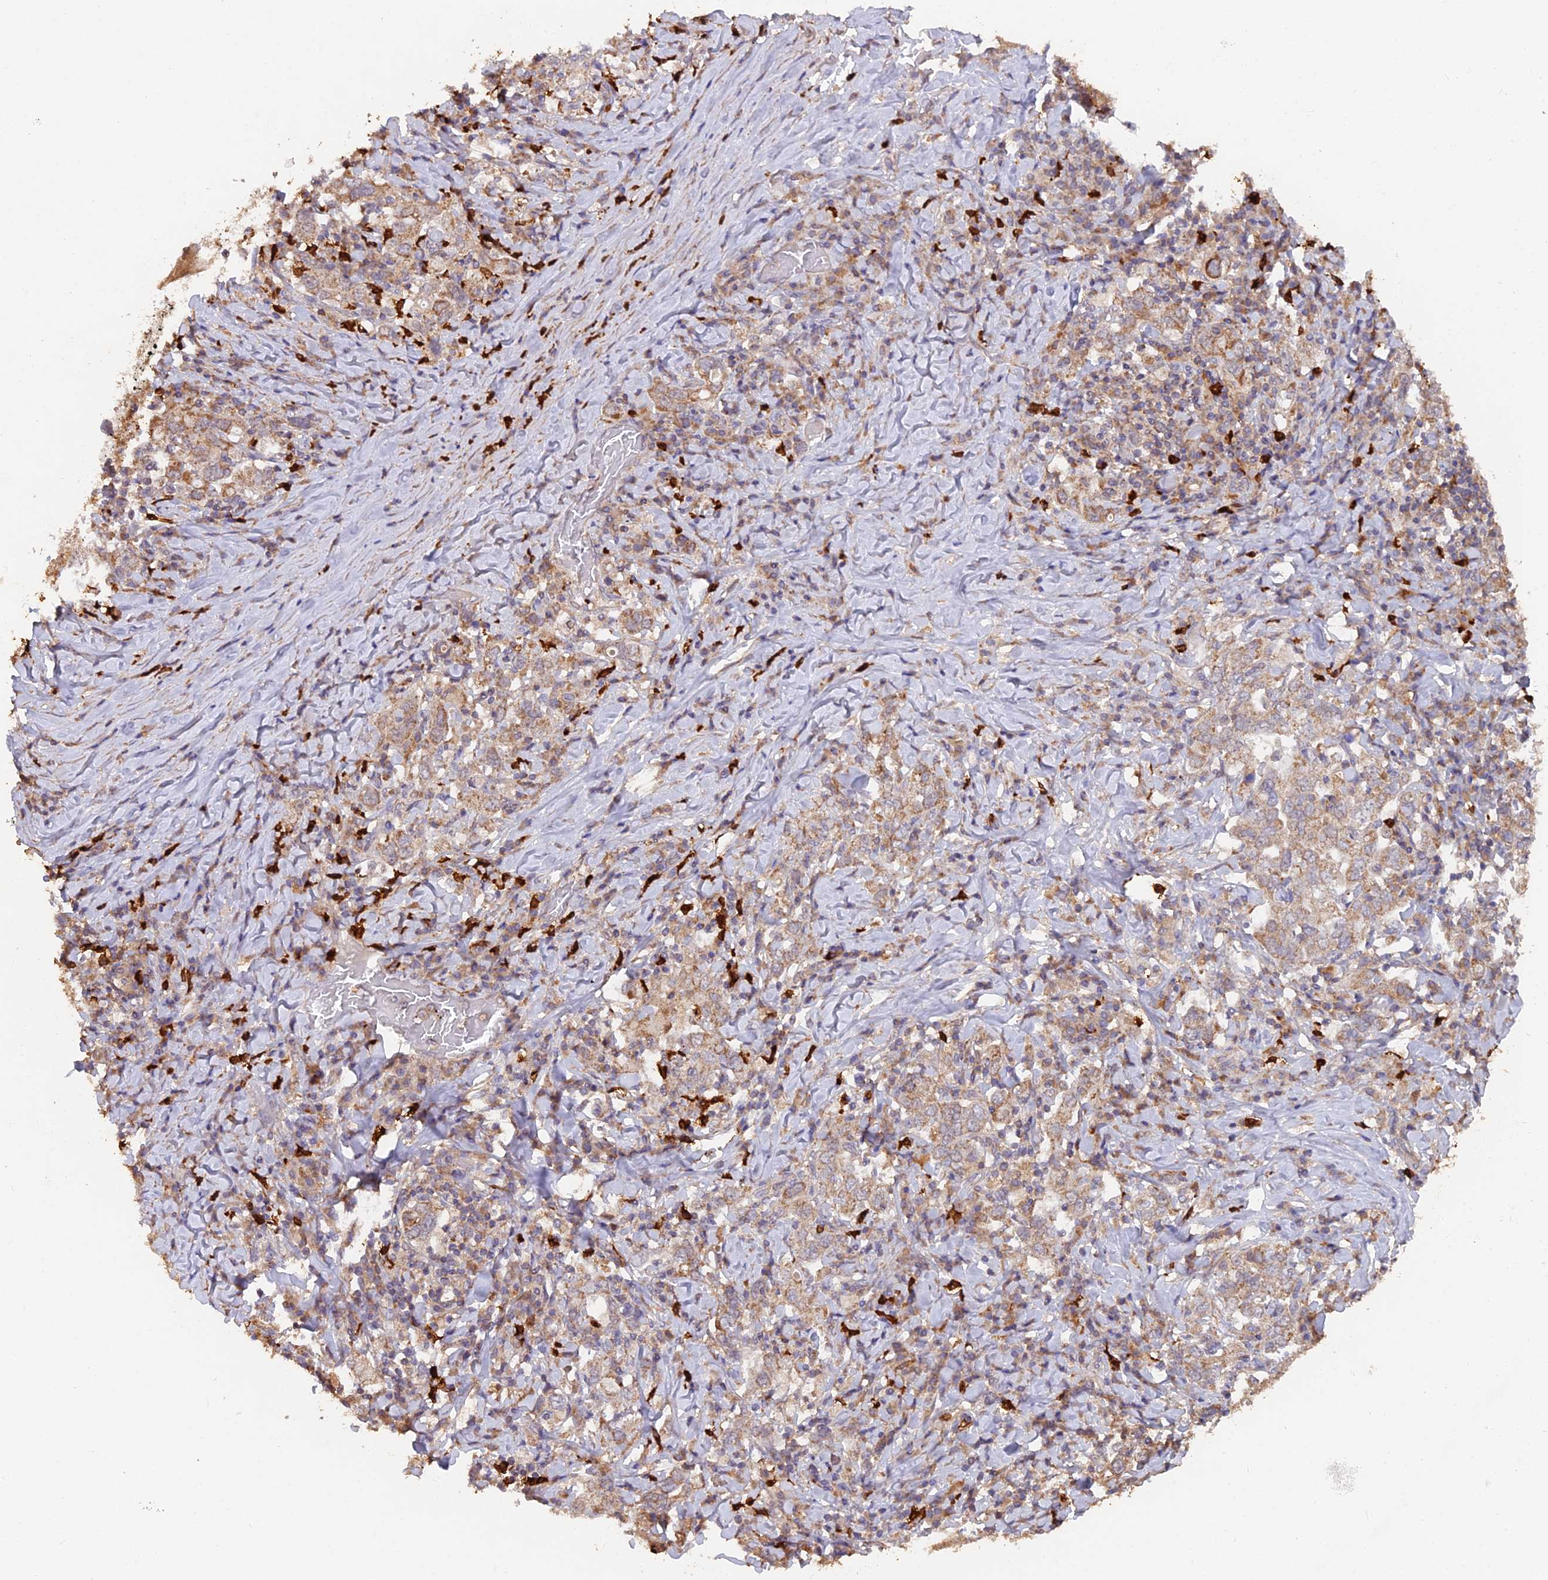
{"staining": {"intensity": "moderate", "quantity": ">75%", "location": "cytoplasmic/membranous"}, "tissue": "stomach cancer", "cell_type": "Tumor cells", "image_type": "cancer", "snomed": [{"axis": "morphology", "description": "Adenocarcinoma, NOS"}, {"axis": "topography", "description": "Stomach, upper"}], "caption": "Moderate cytoplasmic/membranous expression for a protein is appreciated in approximately >75% of tumor cells of adenocarcinoma (stomach) using immunohistochemistry.", "gene": "IFT22", "patient": {"sex": "male", "age": 62}}